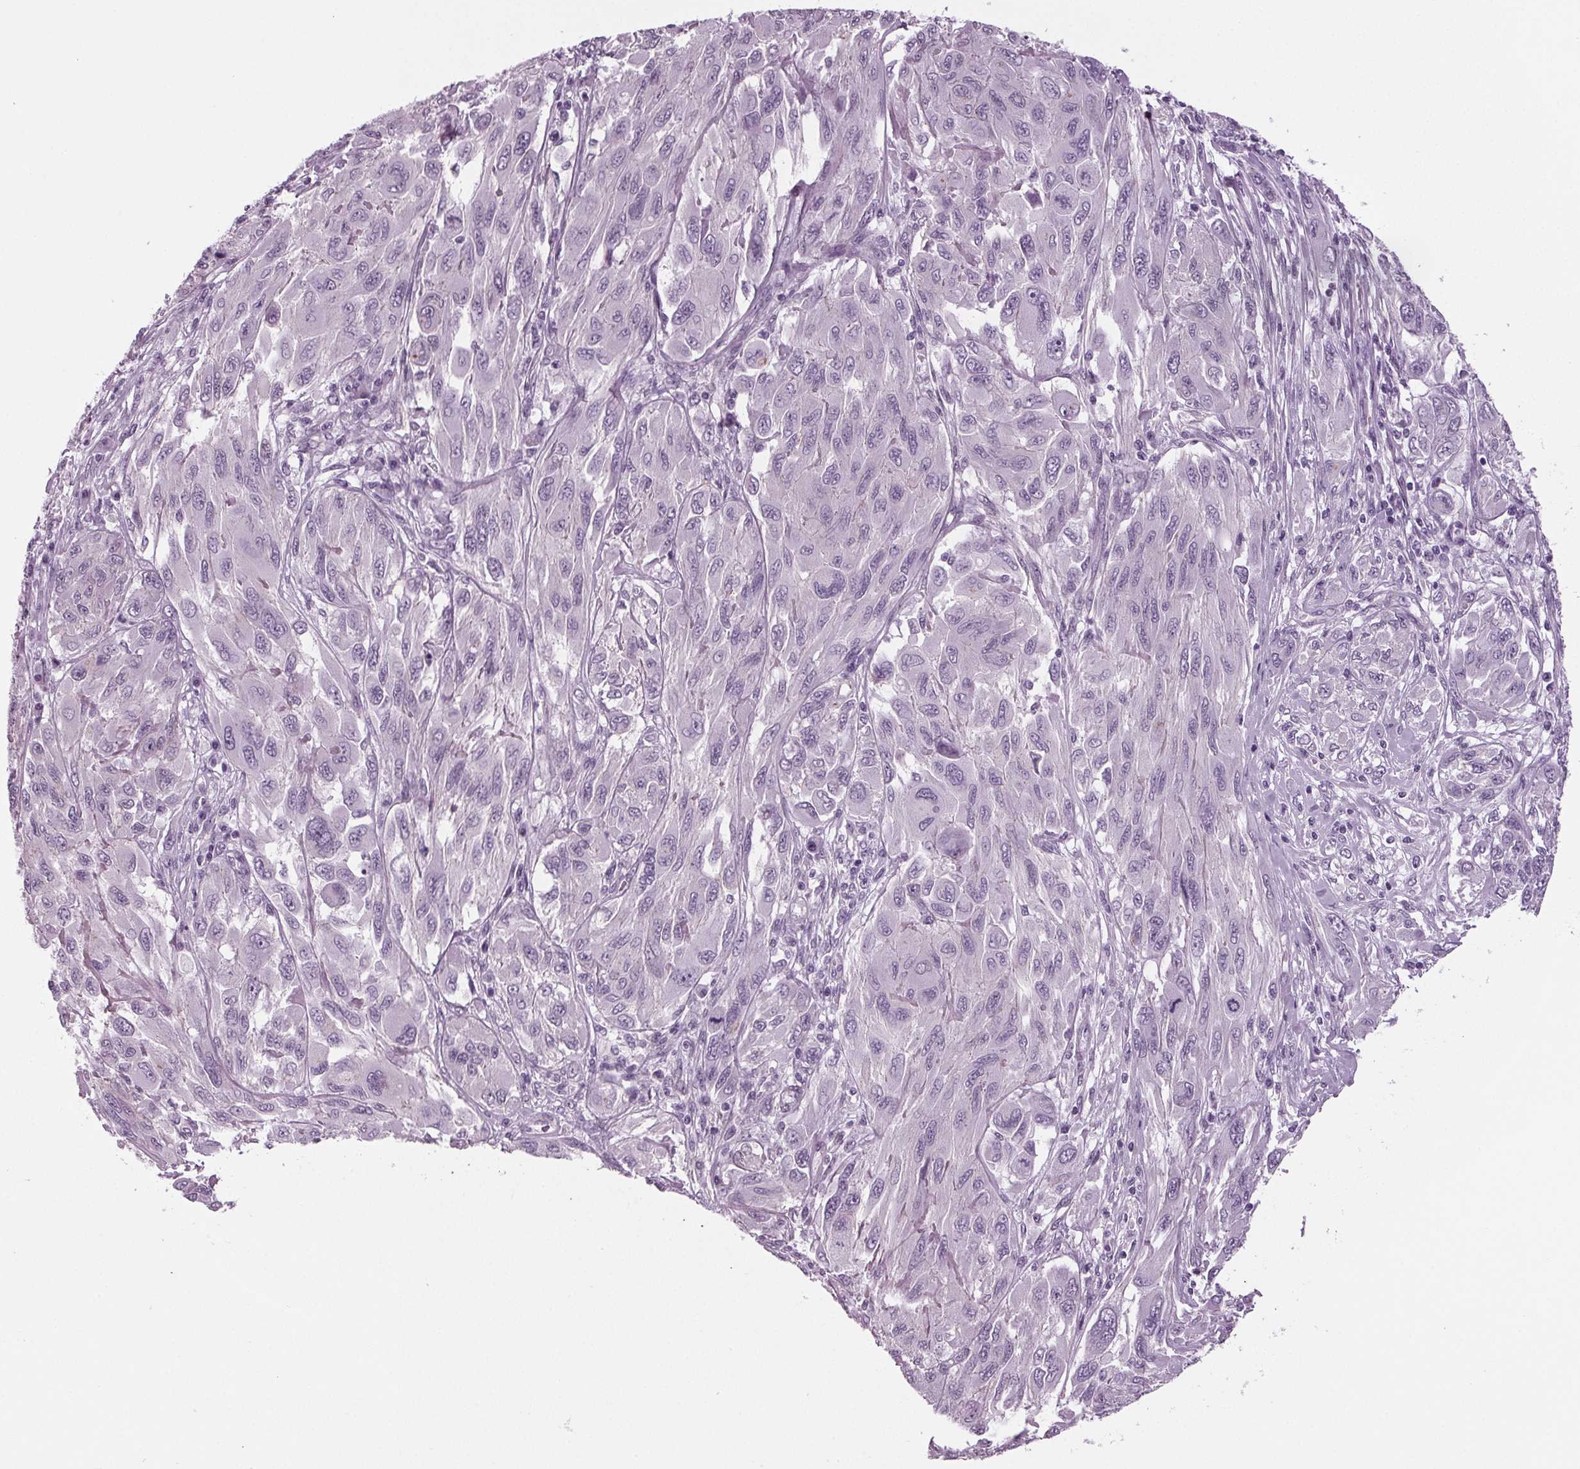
{"staining": {"intensity": "negative", "quantity": "none", "location": "none"}, "tissue": "melanoma", "cell_type": "Tumor cells", "image_type": "cancer", "snomed": [{"axis": "morphology", "description": "Malignant melanoma, NOS"}, {"axis": "topography", "description": "Skin"}], "caption": "This is an immunohistochemistry (IHC) image of human malignant melanoma. There is no staining in tumor cells.", "gene": "BHLHE22", "patient": {"sex": "female", "age": 91}}